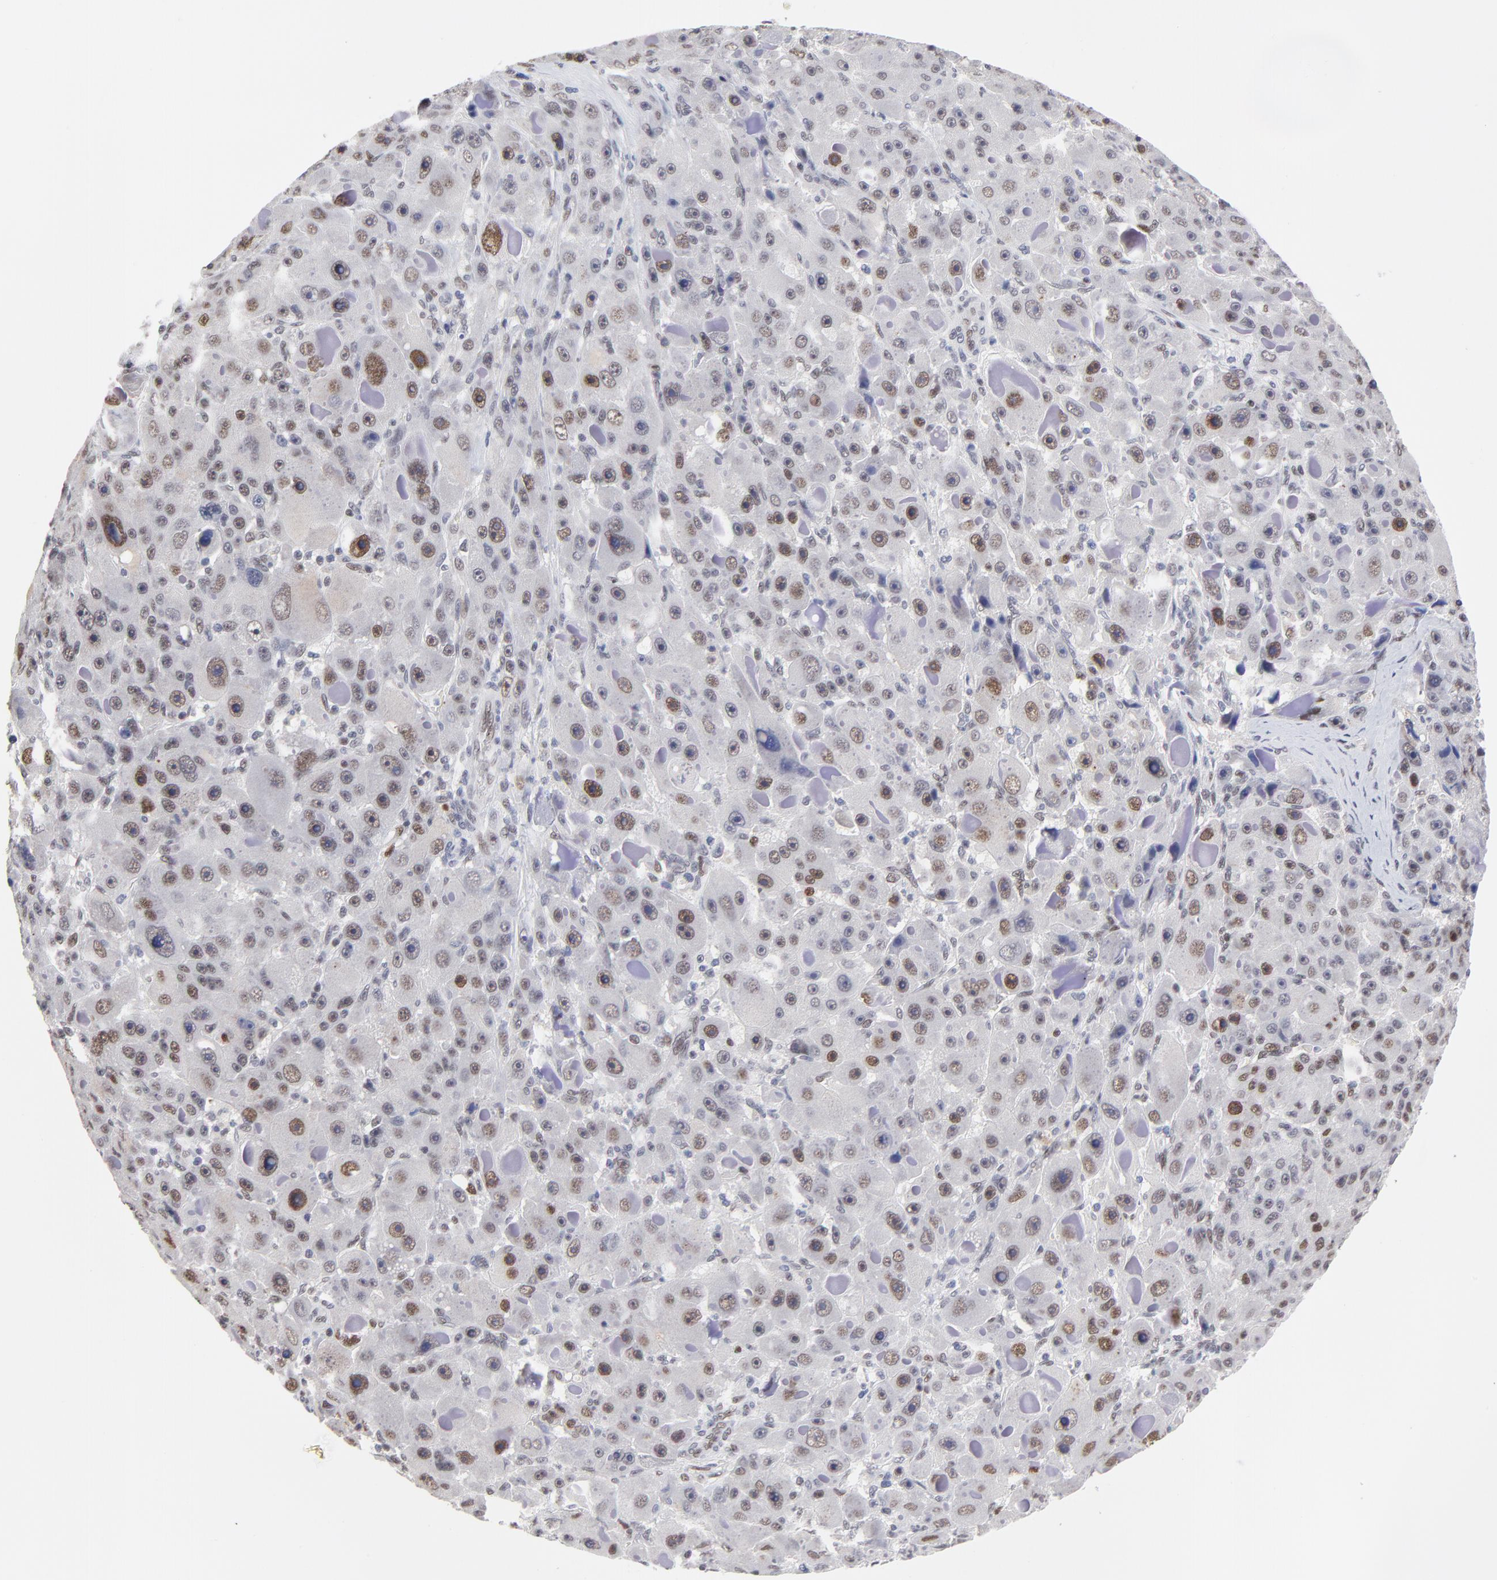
{"staining": {"intensity": "moderate", "quantity": "25%-75%", "location": "nuclear"}, "tissue": "liver cancer", "cell_type": "Tumor cells", "image_type": "cancer", "snomed": [{"axis": "morphology", "description": "Carcinoma, Hepatocellular, NOS"}, {"axis": "topography", "description": "Liver"}], "caption": "Protein staining by immunohistochemistry displays moderate nuclear positivity in approximately 25%-75% of tumor cells in liver cancer.", "gene": "OGFOD1", "patient": {"sex": "male", "age": 76}}